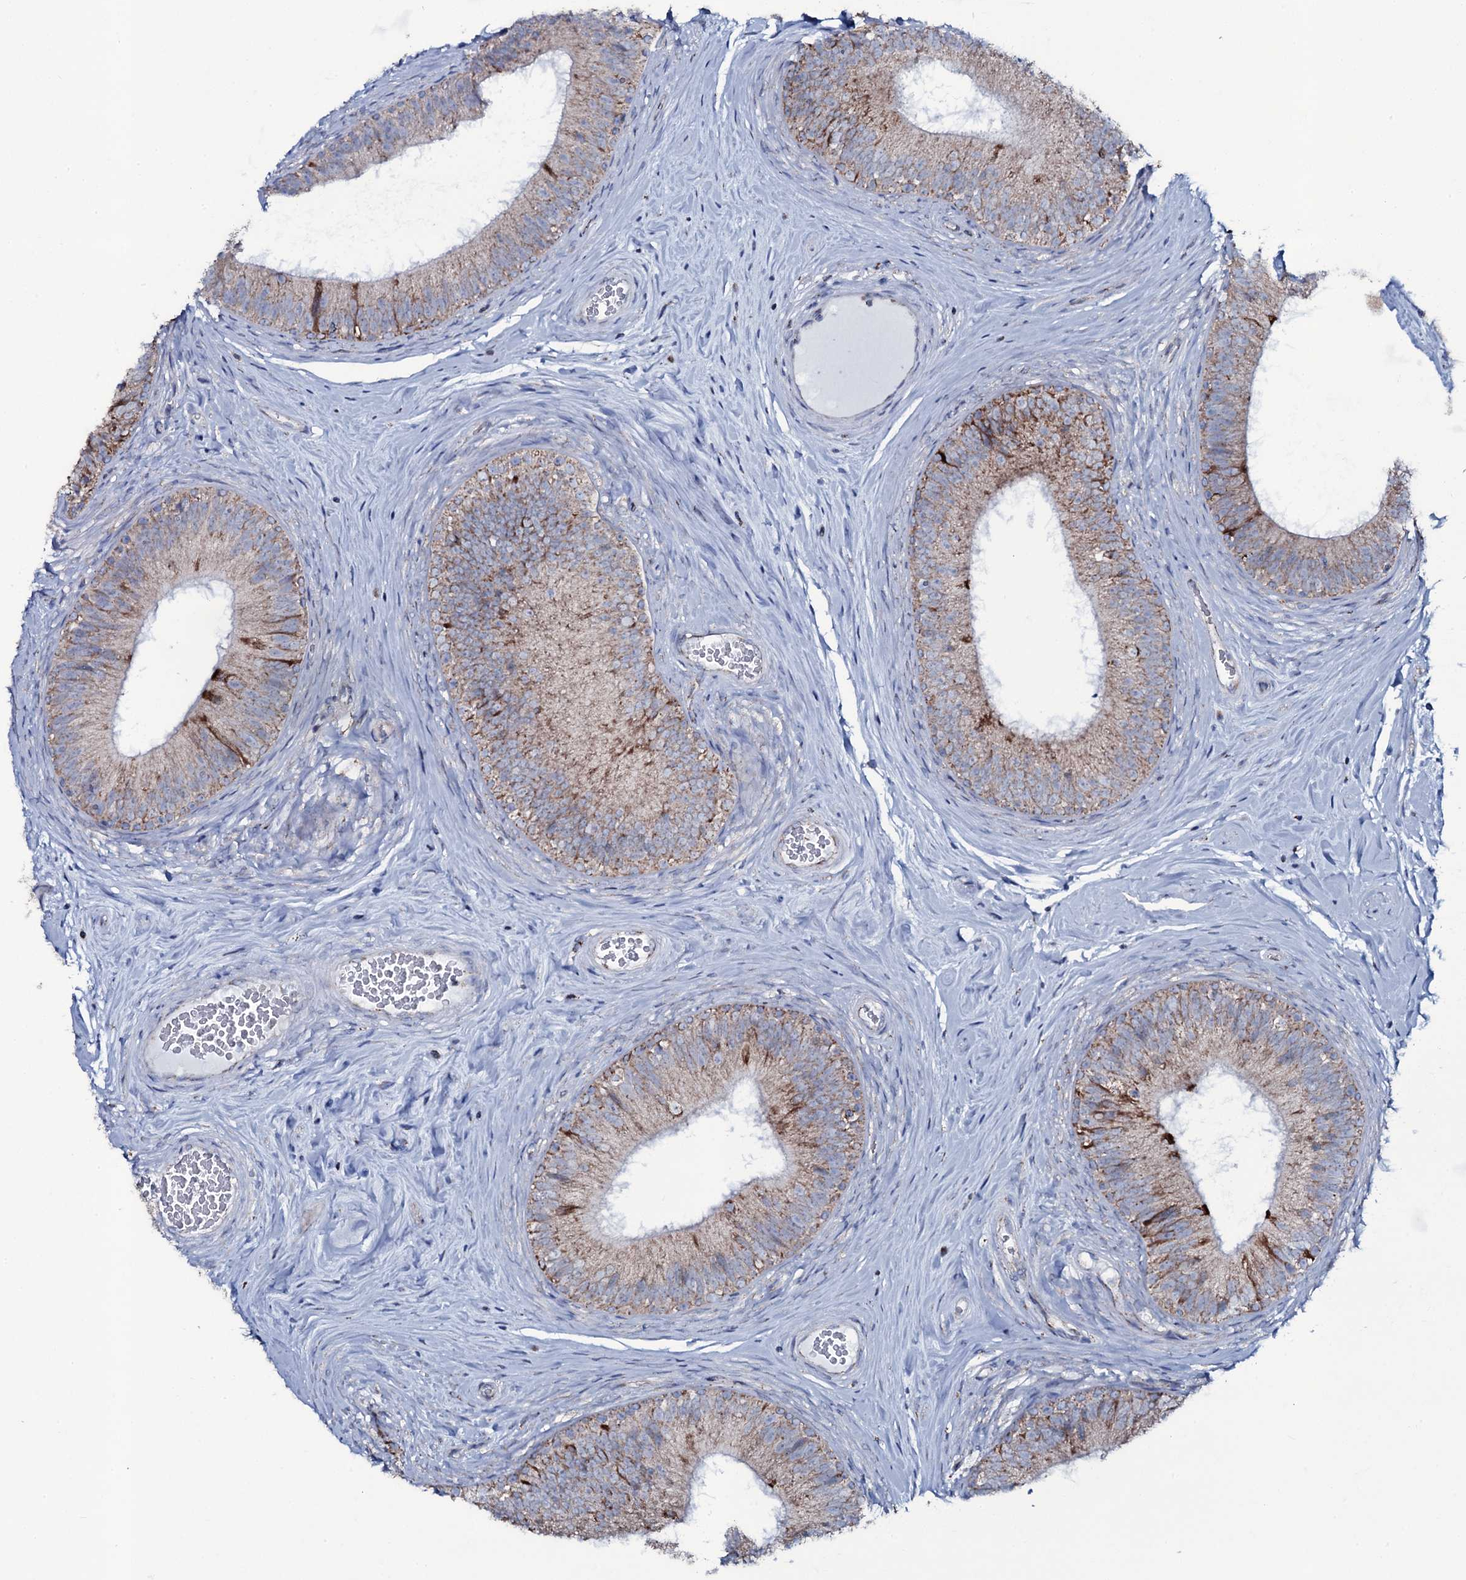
{"staining": {"intensity": "moderate", "quantity": ">75%", "location": "cytoplasmic/membranous"}, "tissue": "epididymis", "cell_type": "Glandular cells", "image_type": "normal", "snomed": [{"axis": "morphology", "description": "Normal tissue, NOS"}, {"axis": "topography", "description": "Epididymis"}], "caption": "Immunohistochemical staining of benign human epididymis exhibits medium levels of moderate cytoplasmic/membranous positivity in about >75% of glandular cells. (DAB IHC with brightfield microscopy, high magnification).", "gene": "MRPS35", "patient": {"sex": "male", "age": 33}}